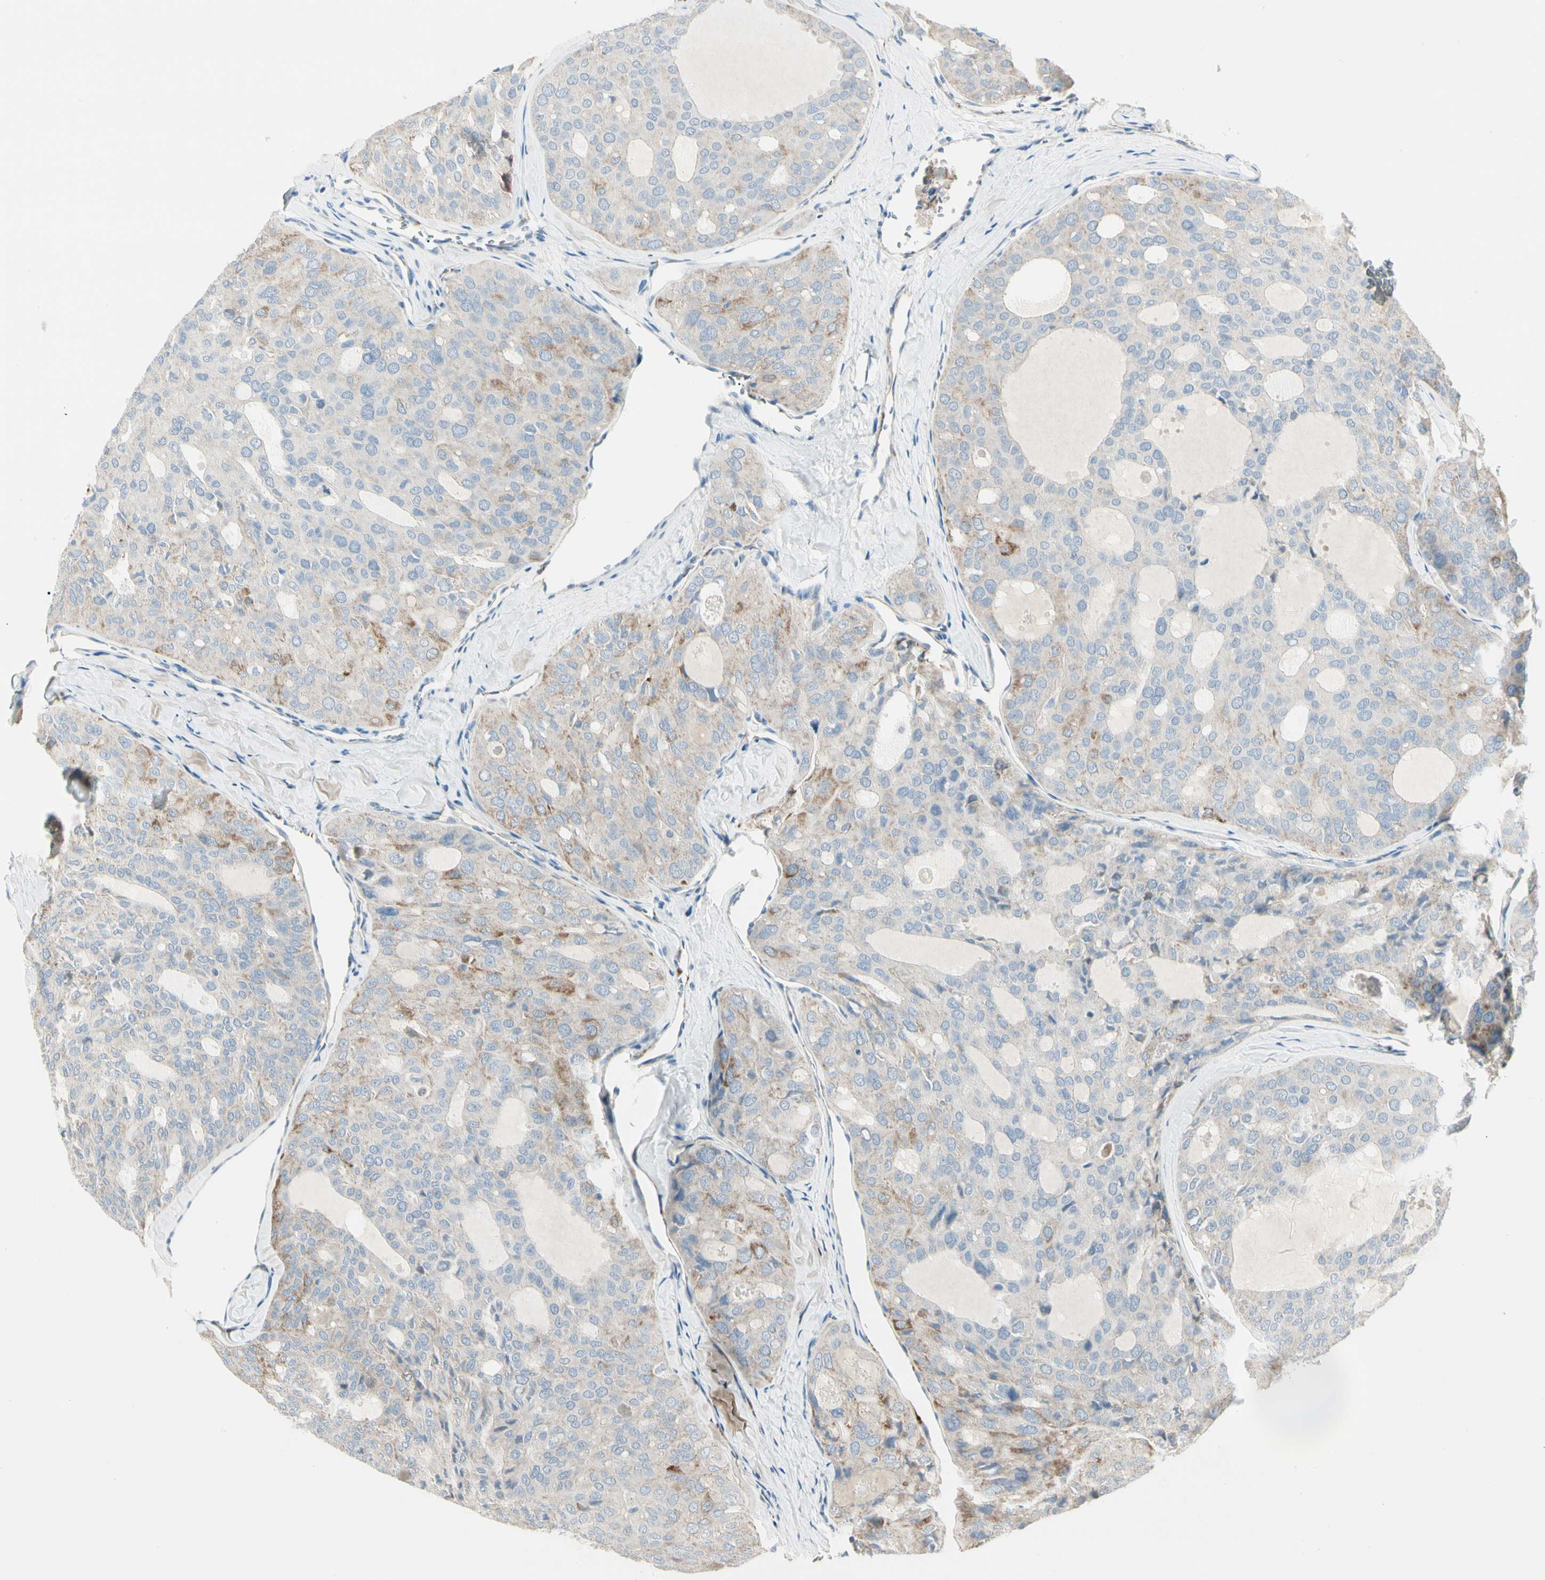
{"staining": {"intensity": "moderate", "quantity": "<25%", "location": "cytoplasmic/membranous"}, "tissue": "thyroid cancer", "cell_type": "Tumor cells", "image_type": "cancer", "snomed": [{"axis": "morphology", "description": "Follicular adenoma carcinoma, NOS"}, {"axis": "topography", "description": "Thyroid gland"}], "caption": "Immunohistochemical staining of human follicular adenoma carcinoma (thyroid) demonstrates low levels of moderate cytoplasmic/membranous protein expression in about <25% of tumor cells. (DAB (3,3'-diaminobenzidine) IHC with brightfield microscopy, high magnification).", "gene": "SLC6A15", "patient": {"sex": "male", "age": 75}}